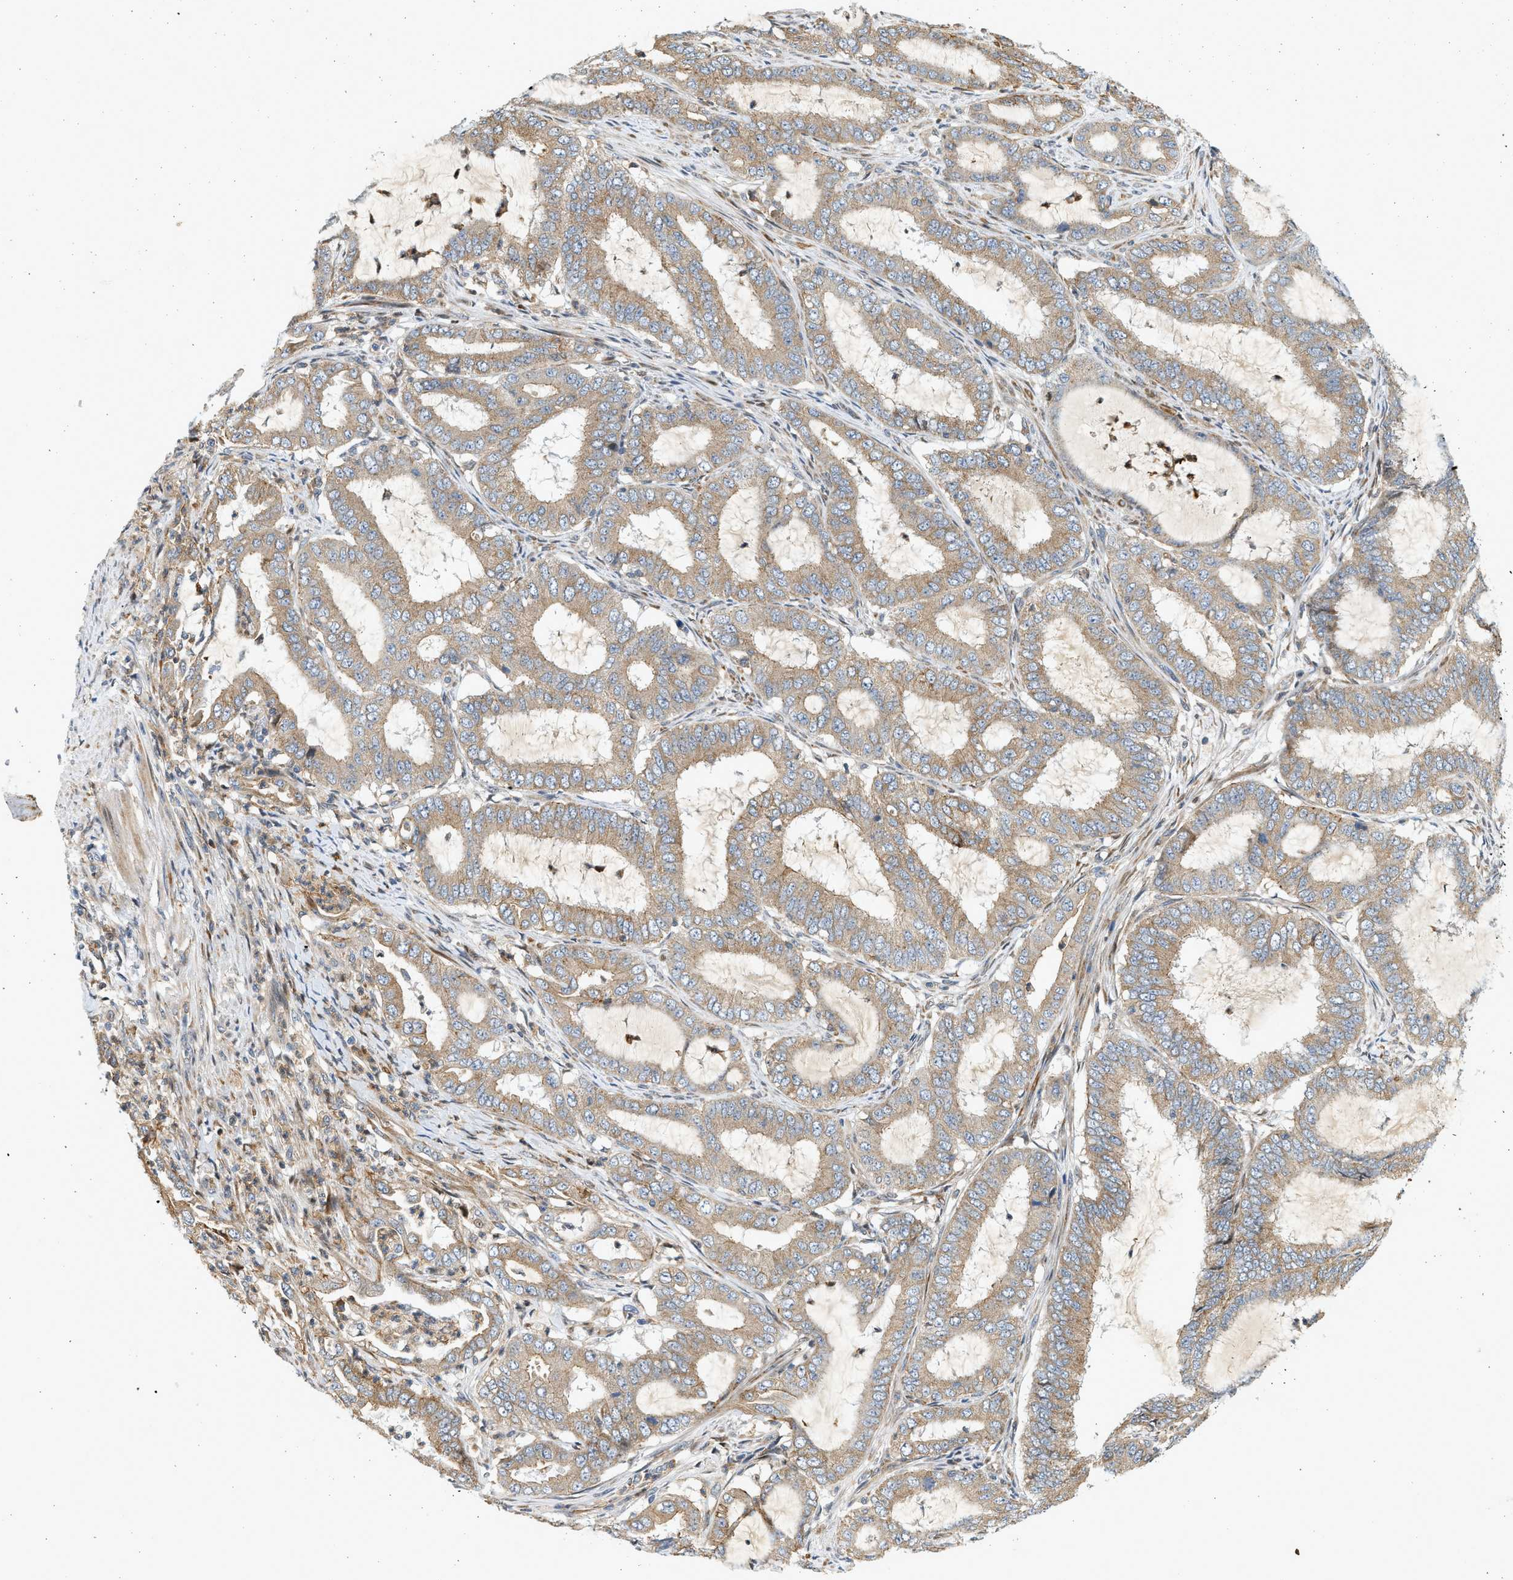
{"staining": {"intensity": "weak", "quantity": "25%-75%", "location": "cytoplasmic/membranous"}, "tissue": "endometrial cancer", "cell_type": "Tumor cells", "image_type": "cancer", "snomed": [{"axis": "morphology", "description": "Adenocarcinoma, NOS"}, {"axis": "topography", "description": "Endometrium"}], "caption": "Protein staining demonstrates weak cytoplasmic/membranous staining in about 25%-75% of tumor cells in endometrial cancer. The protein is stained brown, and the nuclei are stained in blue (DAB (3,3'-diaminobenzidine) IHC with brightfield microscopy, high magnification).", "gene": "NRSN2", "patient": {"sex": "female", "age": 70}}